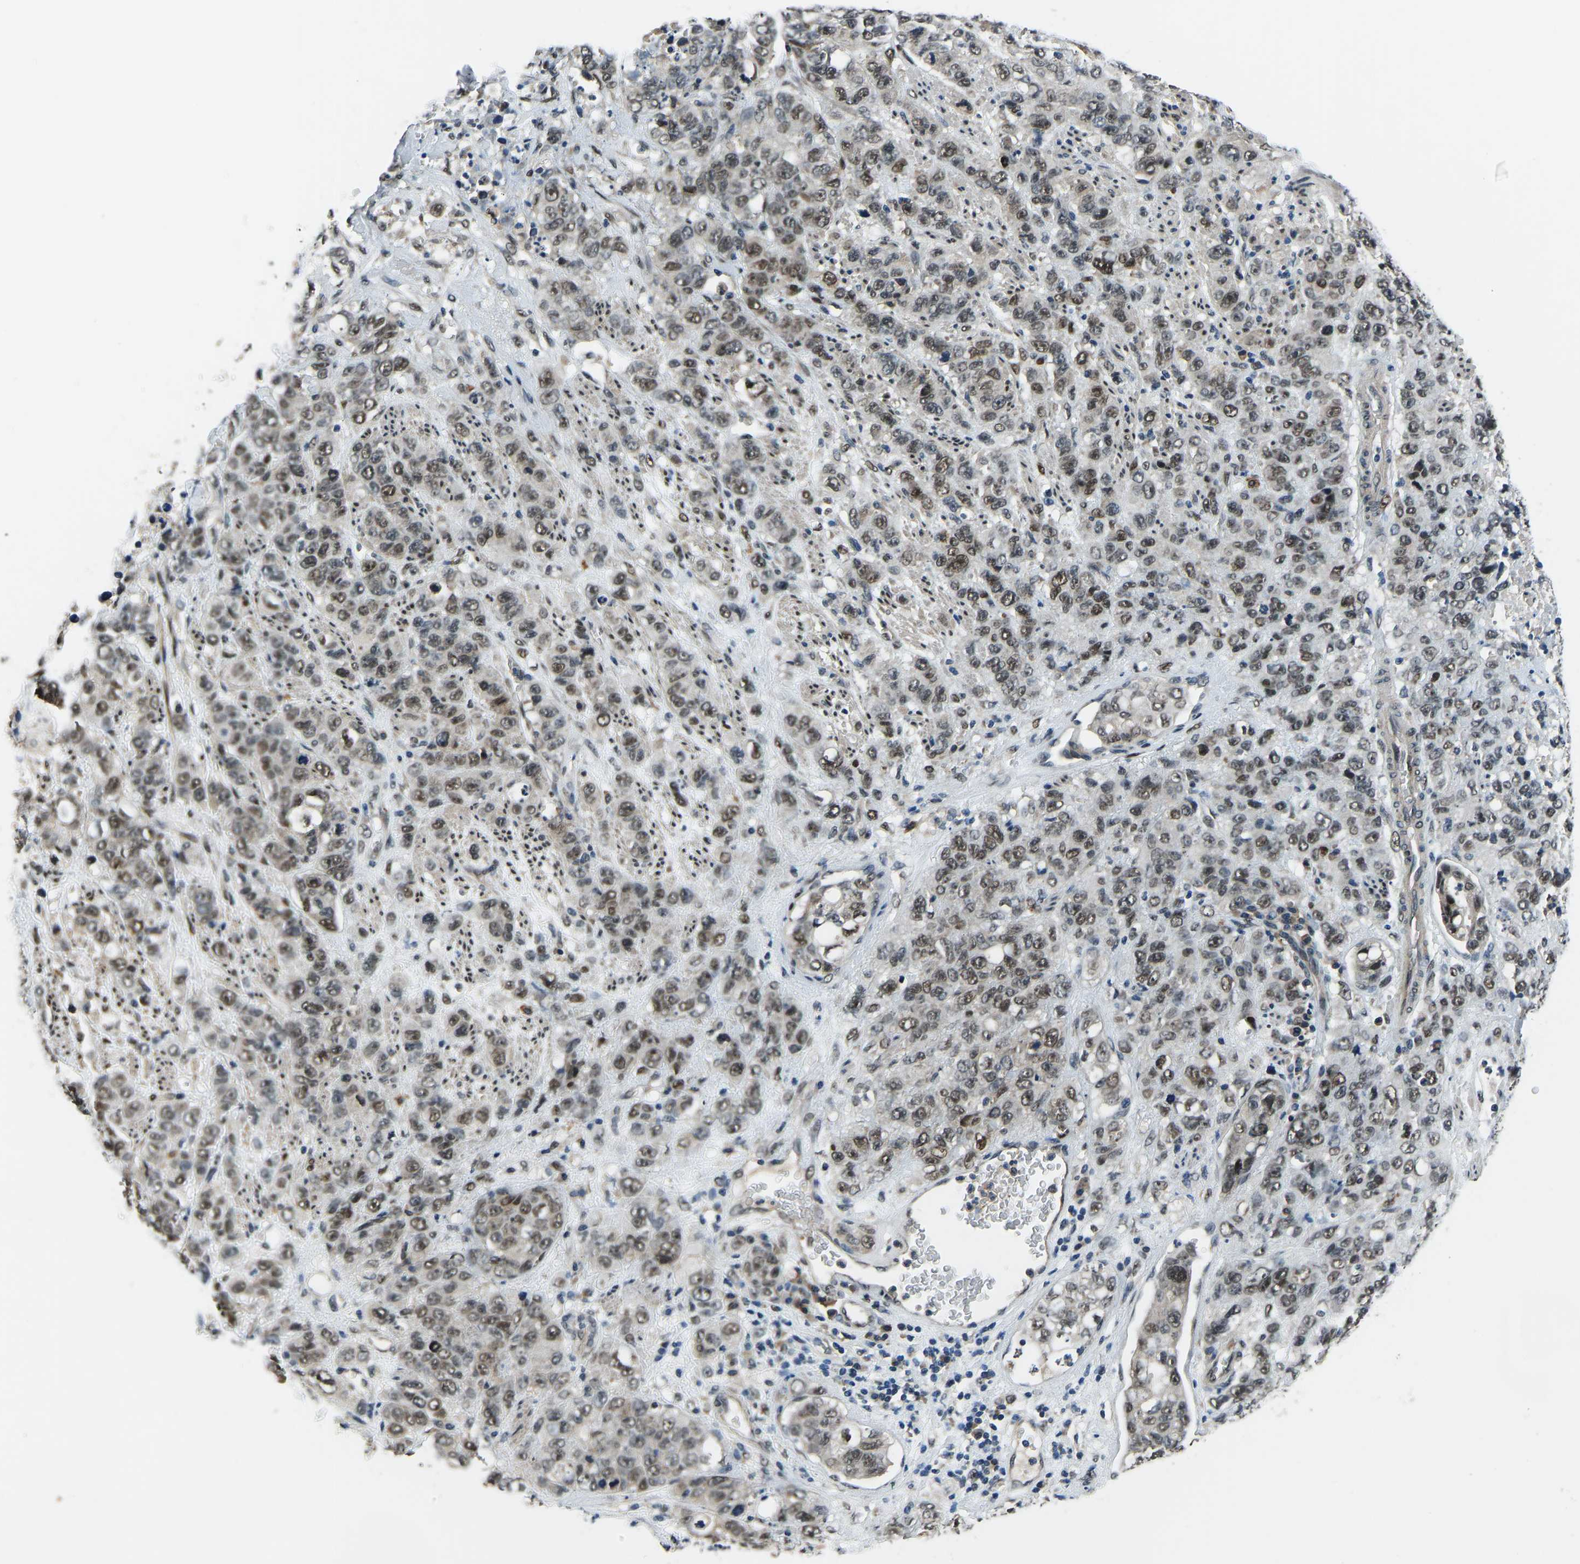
{"staining": {"intensity": "weak", "quantity": ">75%", "location": "nuclear"}, "tissue": "stomach cancer", "cell_type": "Tumor cells", "image_type": "cancer", "snomed": [{"axis": "morphology", "description": "Adenocarcinoma, NOS"}, {"axis": "topography", "description": "Stomach"}], "caption": "Immunohistochemistry (IHC) photomicrograph of neoplastic tissue: stomach cancer stained using IHC demonstrates low levels of weak protein expression localized specifically in the nuclear of tumor cells, appearing as a nuclear brown color.", "gene": "FOS", "patient": {"sex": "male", "age": 48}}